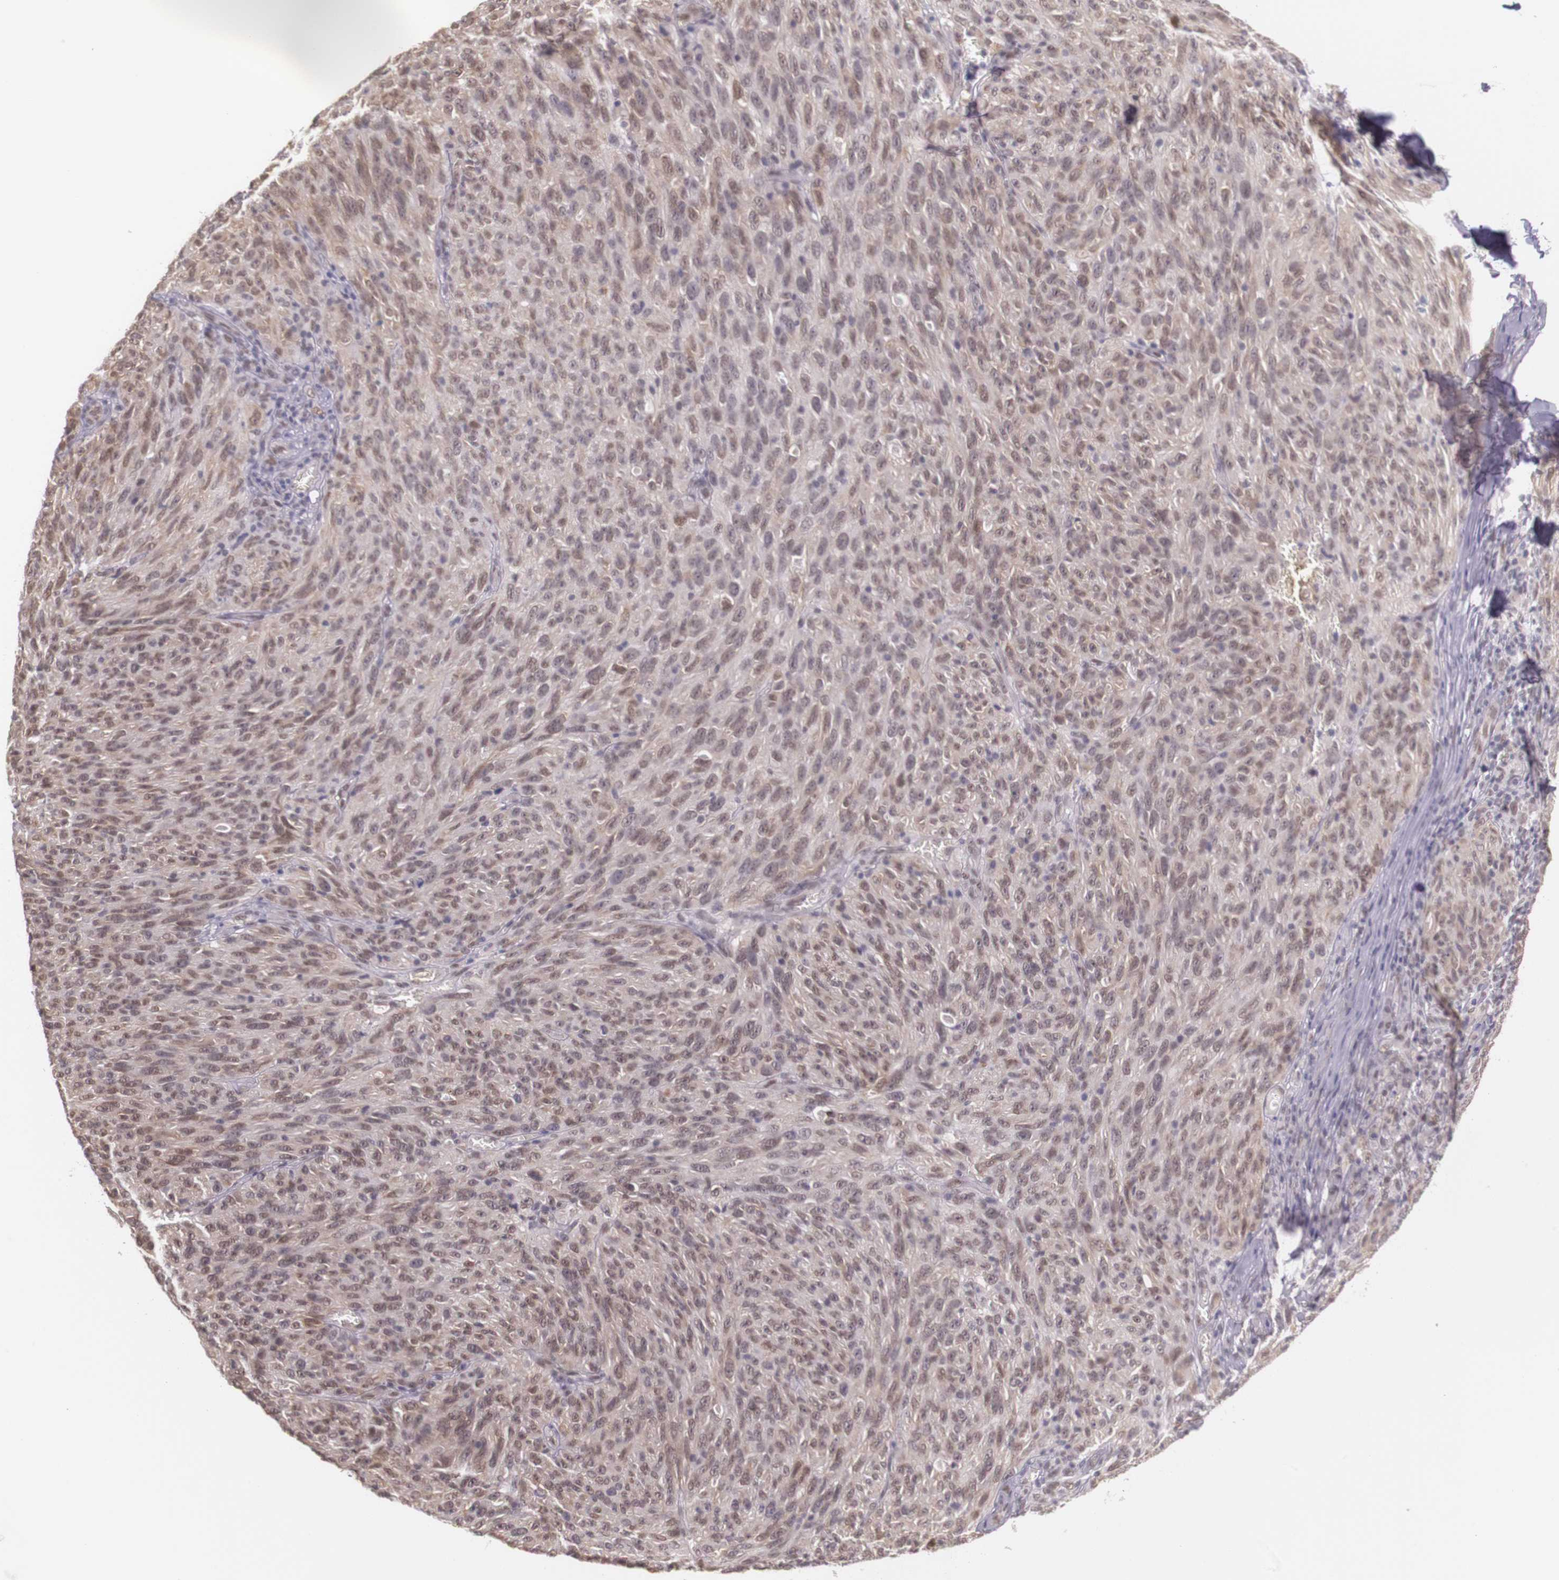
{"staining": {"intensity": "weak", "quantity": "25%-75%", "location": "nuclear"}, "tissue": "melanoma", "cell_type": "Tumor cells", "image_type": "cancer", "snomed": [{"axis": "morphology", "description": "Malignant melanoma, NOS"}, {"axis": "topography", "description": "Skin"}], "caption": "Immunohistochemical staining of human melanoma reveals weak nuclear protein staining in approximately 25%-75% of tumor cells.", "gene": "WDR13", "patient": {"sex": "male", "age": 76}}